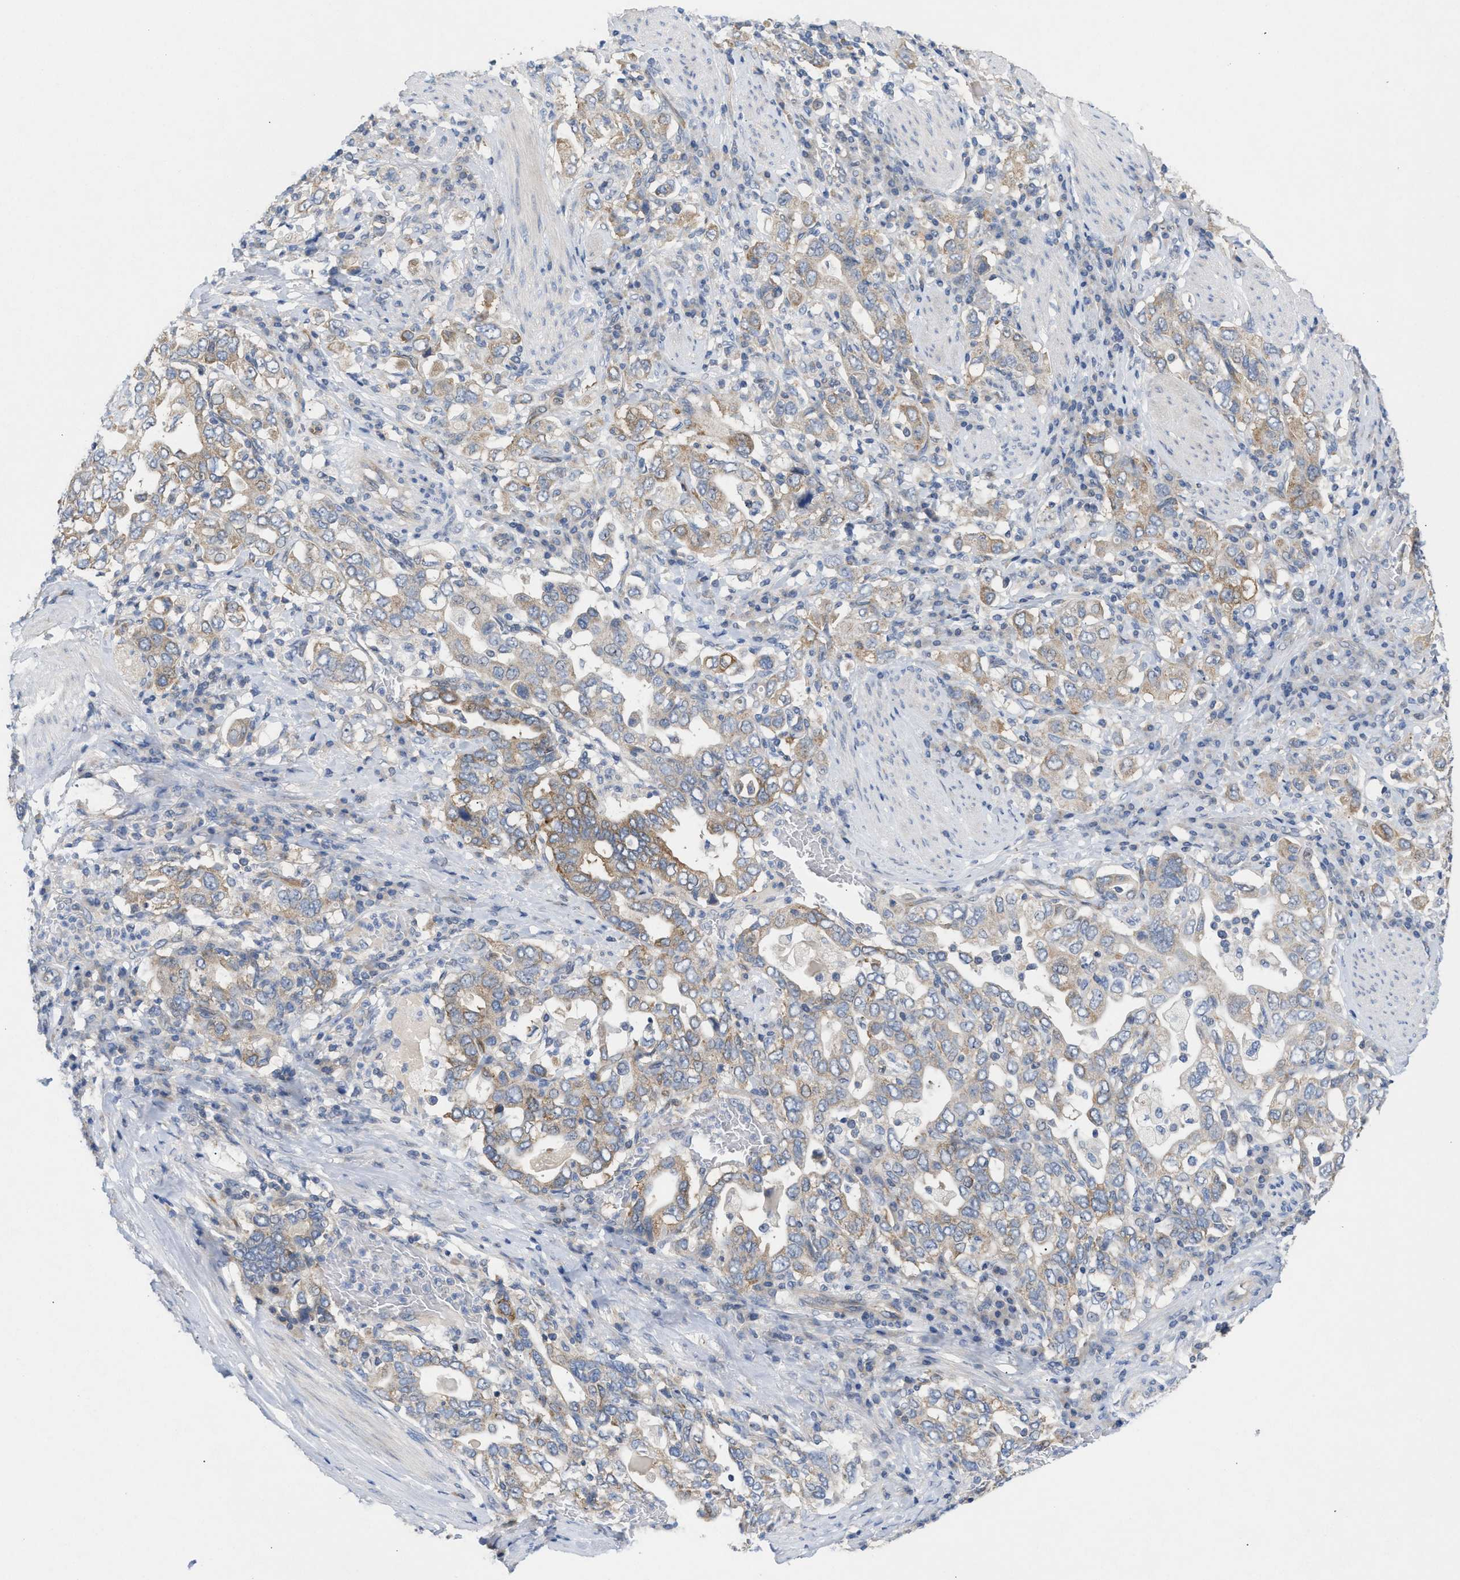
{"staining": {"intensity": "moderate", "quantity": ">75%", "location": "cytoplasmic/membranous"}, "tissue": "stomach cancer", "cell_type": "Tumor cells", "image_type": "cancer", "snomed": [{"axis": "morphology", "description": "Adenocarcinoma, NOS"}, {"axis": "topography", "description": "Stomach, upper"}], "caption": "Adenocarcinoma (stomach) stained with a protein marker reveals moderate staining in tumor cells.", "gene": "UBAP2", "patient": {"sex": "male", "age": 62}}